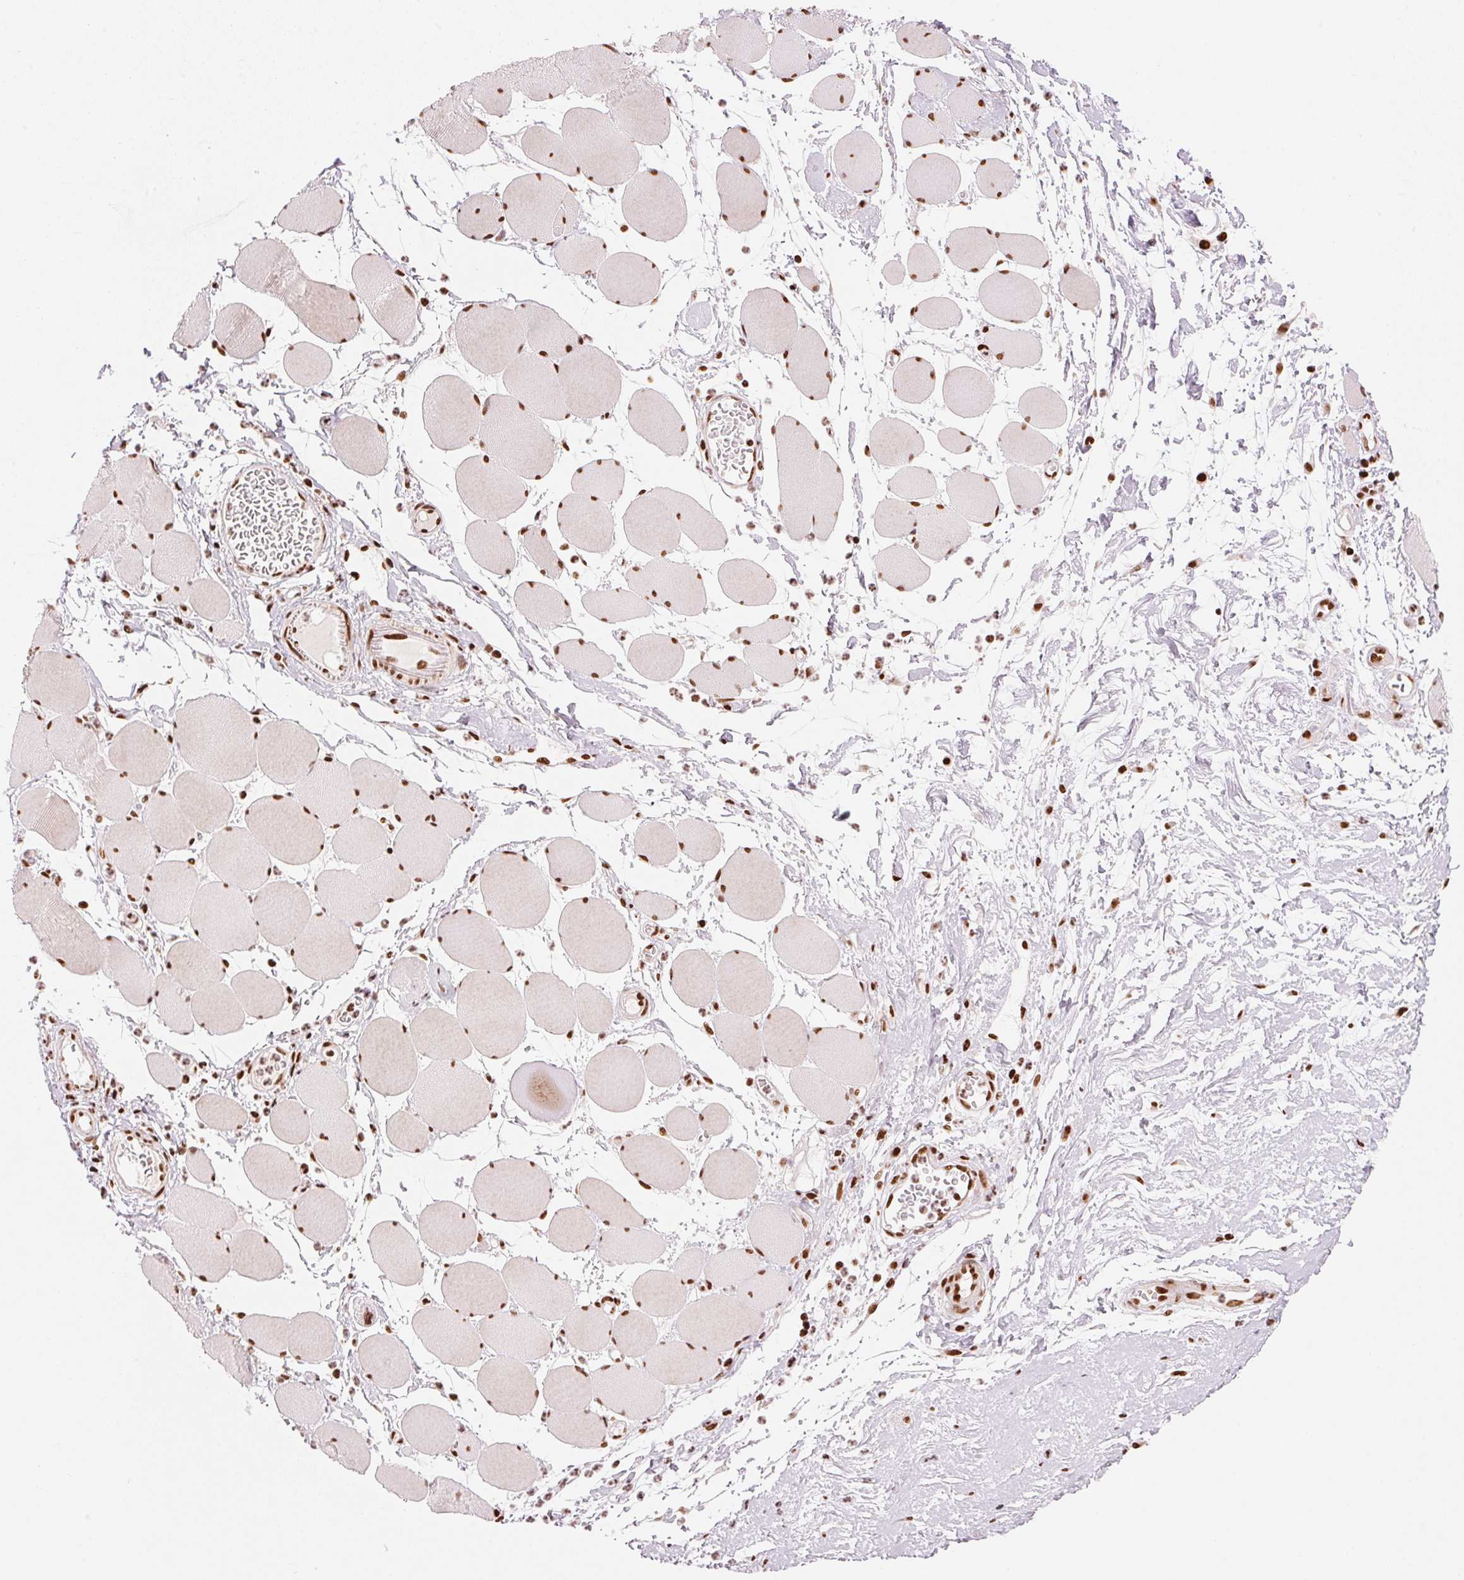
{"staining": {"intensity": "strong", "quantity": ">75%", "location": "nuclear"}, "tissue": "skeletal muscle", "cell_type": "Myocytes", "image_type": "normal", "snomed": [{"axis": "morphology", "description": "Normal tissue, NOS"}, {"axis": "topography", "description": "Skeletal muscle"}], "caption": "High-magnification brightfield microscopy of normal skeletal muscle stained with DAB (3,3'-diaminobenzidine) (brown) and counterstained with hematoxylin (blue). myocytes exhibit strong nuclear positivity is appreciated in about>75% of cells.", "gene": "NXF1", "patient": {"sex": "female", "age": 75}}